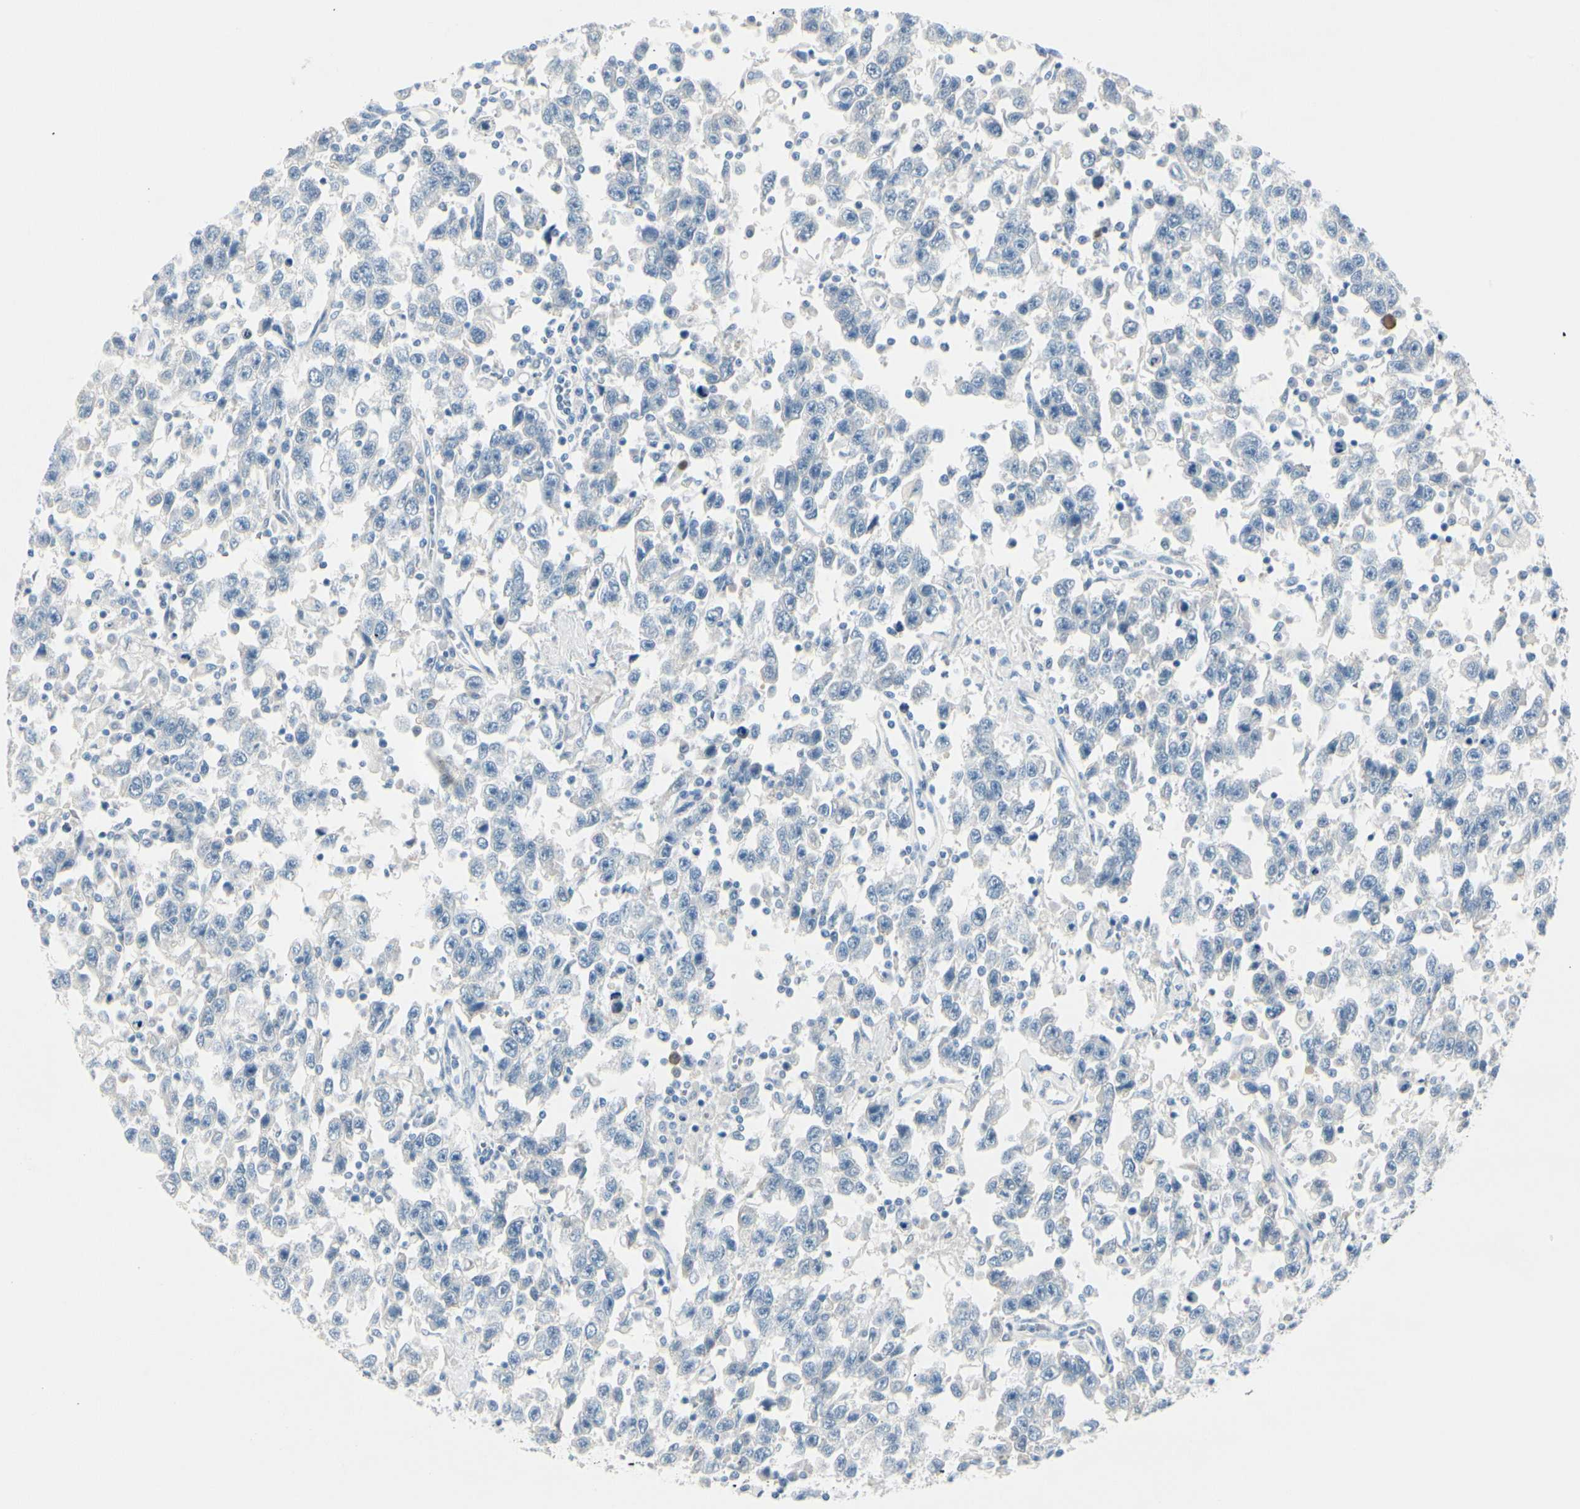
{"staining": {"intensity": "negative", "quantity": "none", "location": "none"}, "tissue": "testis cancer", "cell_type": "Tumor cells", "image_type": "cancer", "snomed": [{"axis": "morphology", "description": "Seminoma, NOS"}, {"axis": "topography", "description": "Testis"}], "caption": "Immunohistochemical staining of human testis cancer shows no significant positivity in tumor cells.", "gene": "CDHR5", "patient": {"sex": "male", "age": 41}}